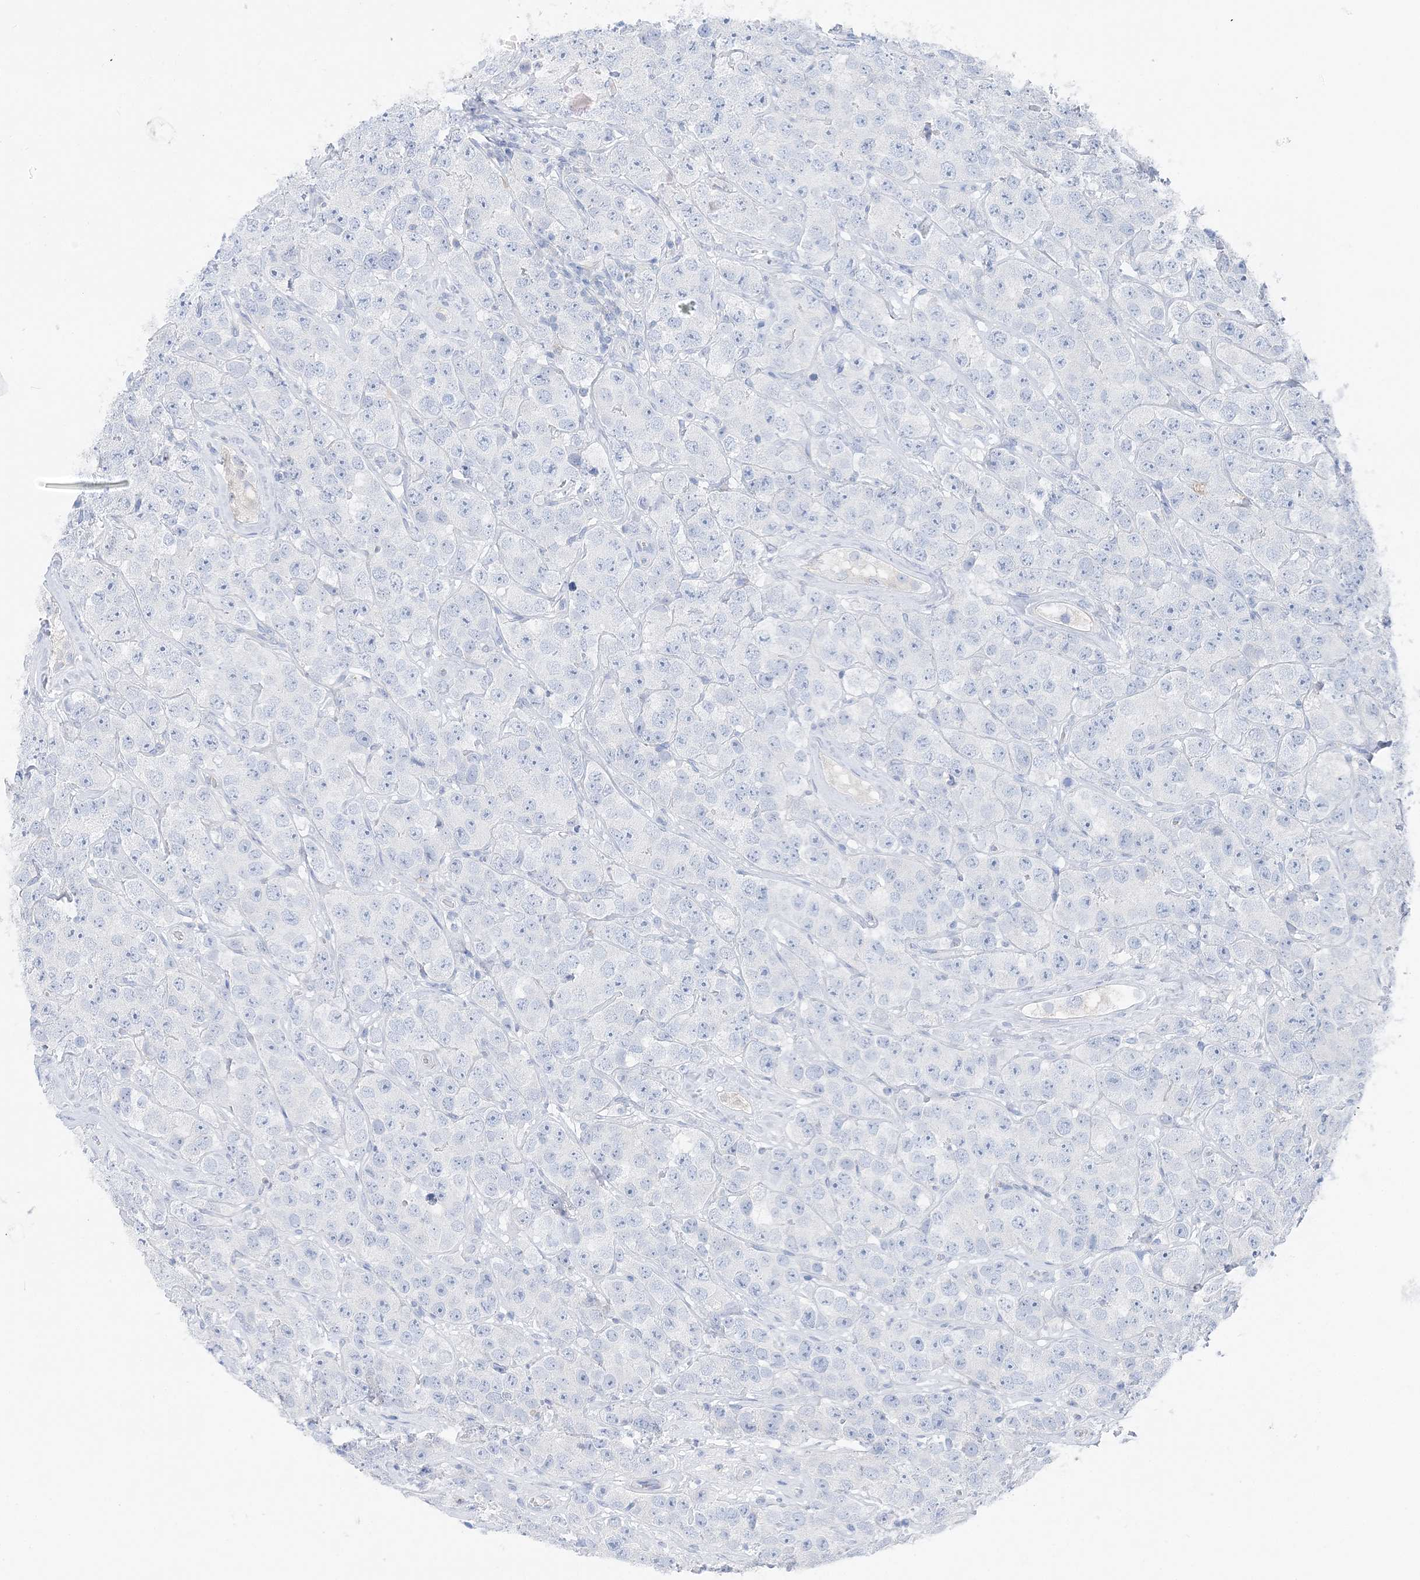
{"staining": {"intensity": "negative", "quantity": "none", "location": "none"}, "tissue": "testis cancer", "cell_type": "Tumor cells", "image_type": "cancer", "snomed": [{"axis": "morphology", "description": "Seminoma, NOS"}, {"axis": "topography", "description": "Testis"}], "caption": "DAB (3,3'-diaminobenzidine) immunohistochemical staining of testis cancer (seminoma) shows no significant positivity in tumor cells.", "gene": "HMGCS1", "patient": {"sex": "male", "age": 28}}